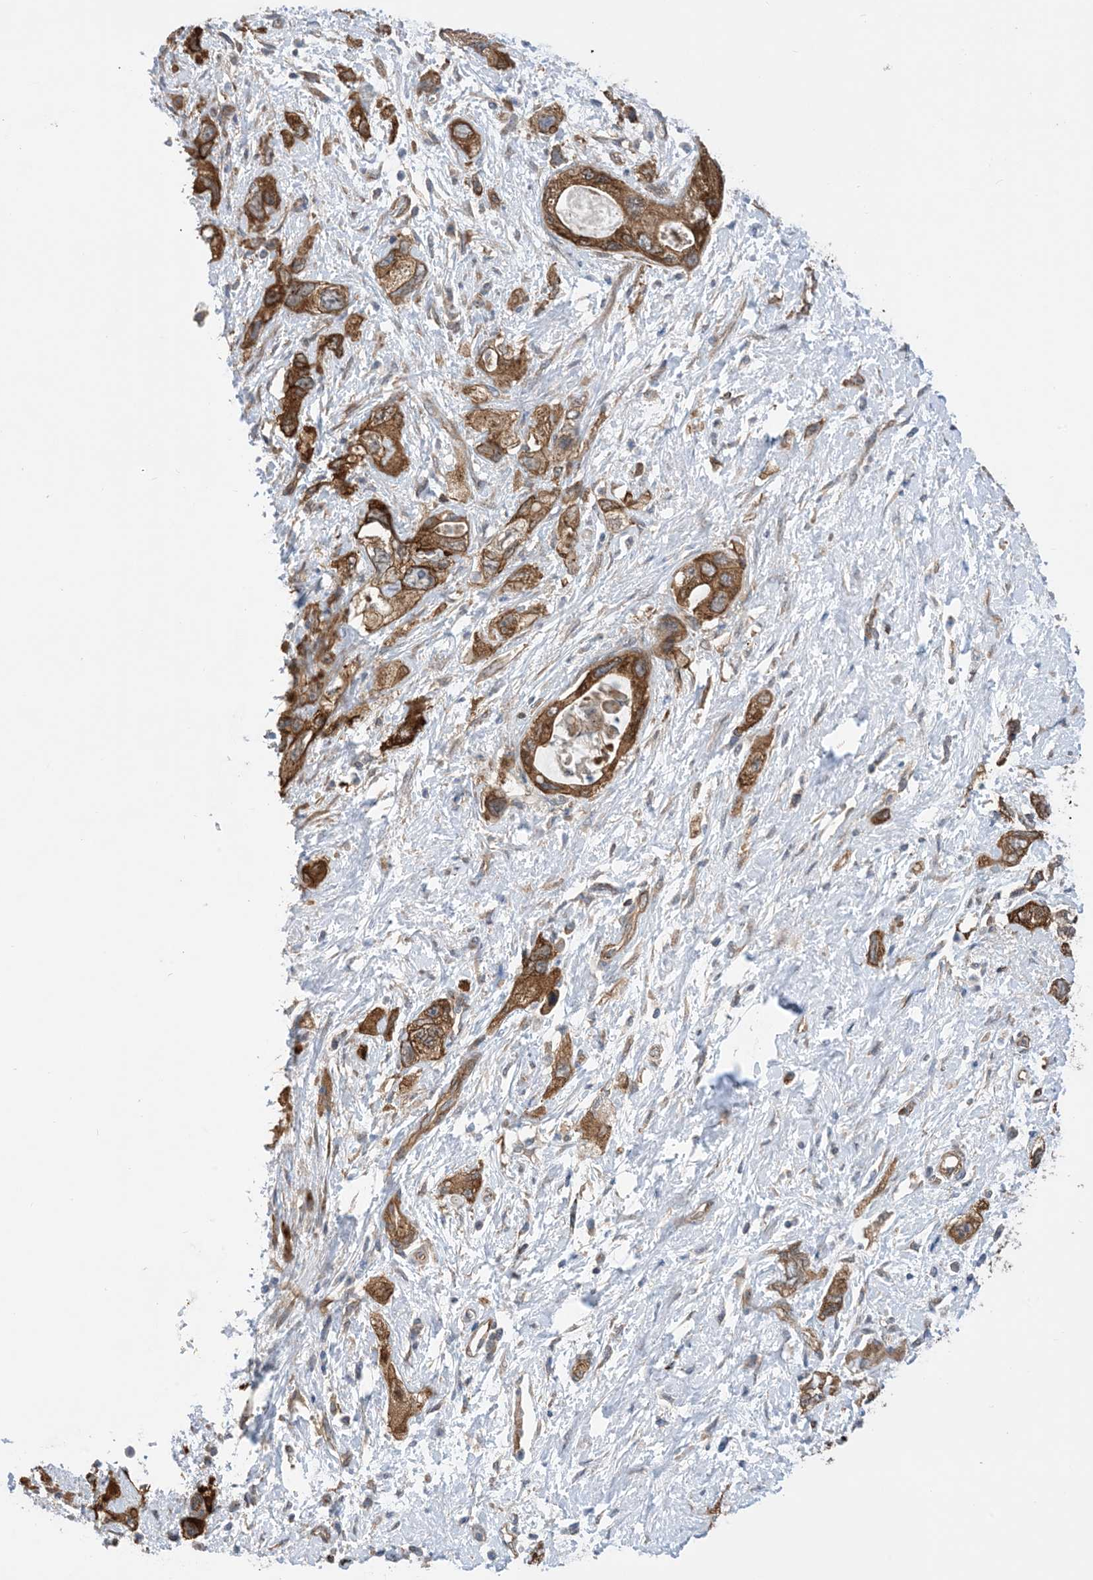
{"staining": {"intensity": "strong", "quantity": ">75%", "location": "cytoplasmic/membranous"}, "tissue": "pancreatic cancer", "cell_type": "Tumor cells", "image_type": "cancer", "snomed": [{"axis": "morphology", "description": "Adenocarcinoma, NOS"}, {"axis": "topography", "description": "Pancreas"}], "caption": "Immunohistochemistry (IHC) of pancreatic cancer (adenocarcinoma) shows high levels of strong cytoplasmic/membranous staining in approximately >75% of tumor cells.", "gene": "EHBP1", "patient": {"sex": "female", "age": 73}}